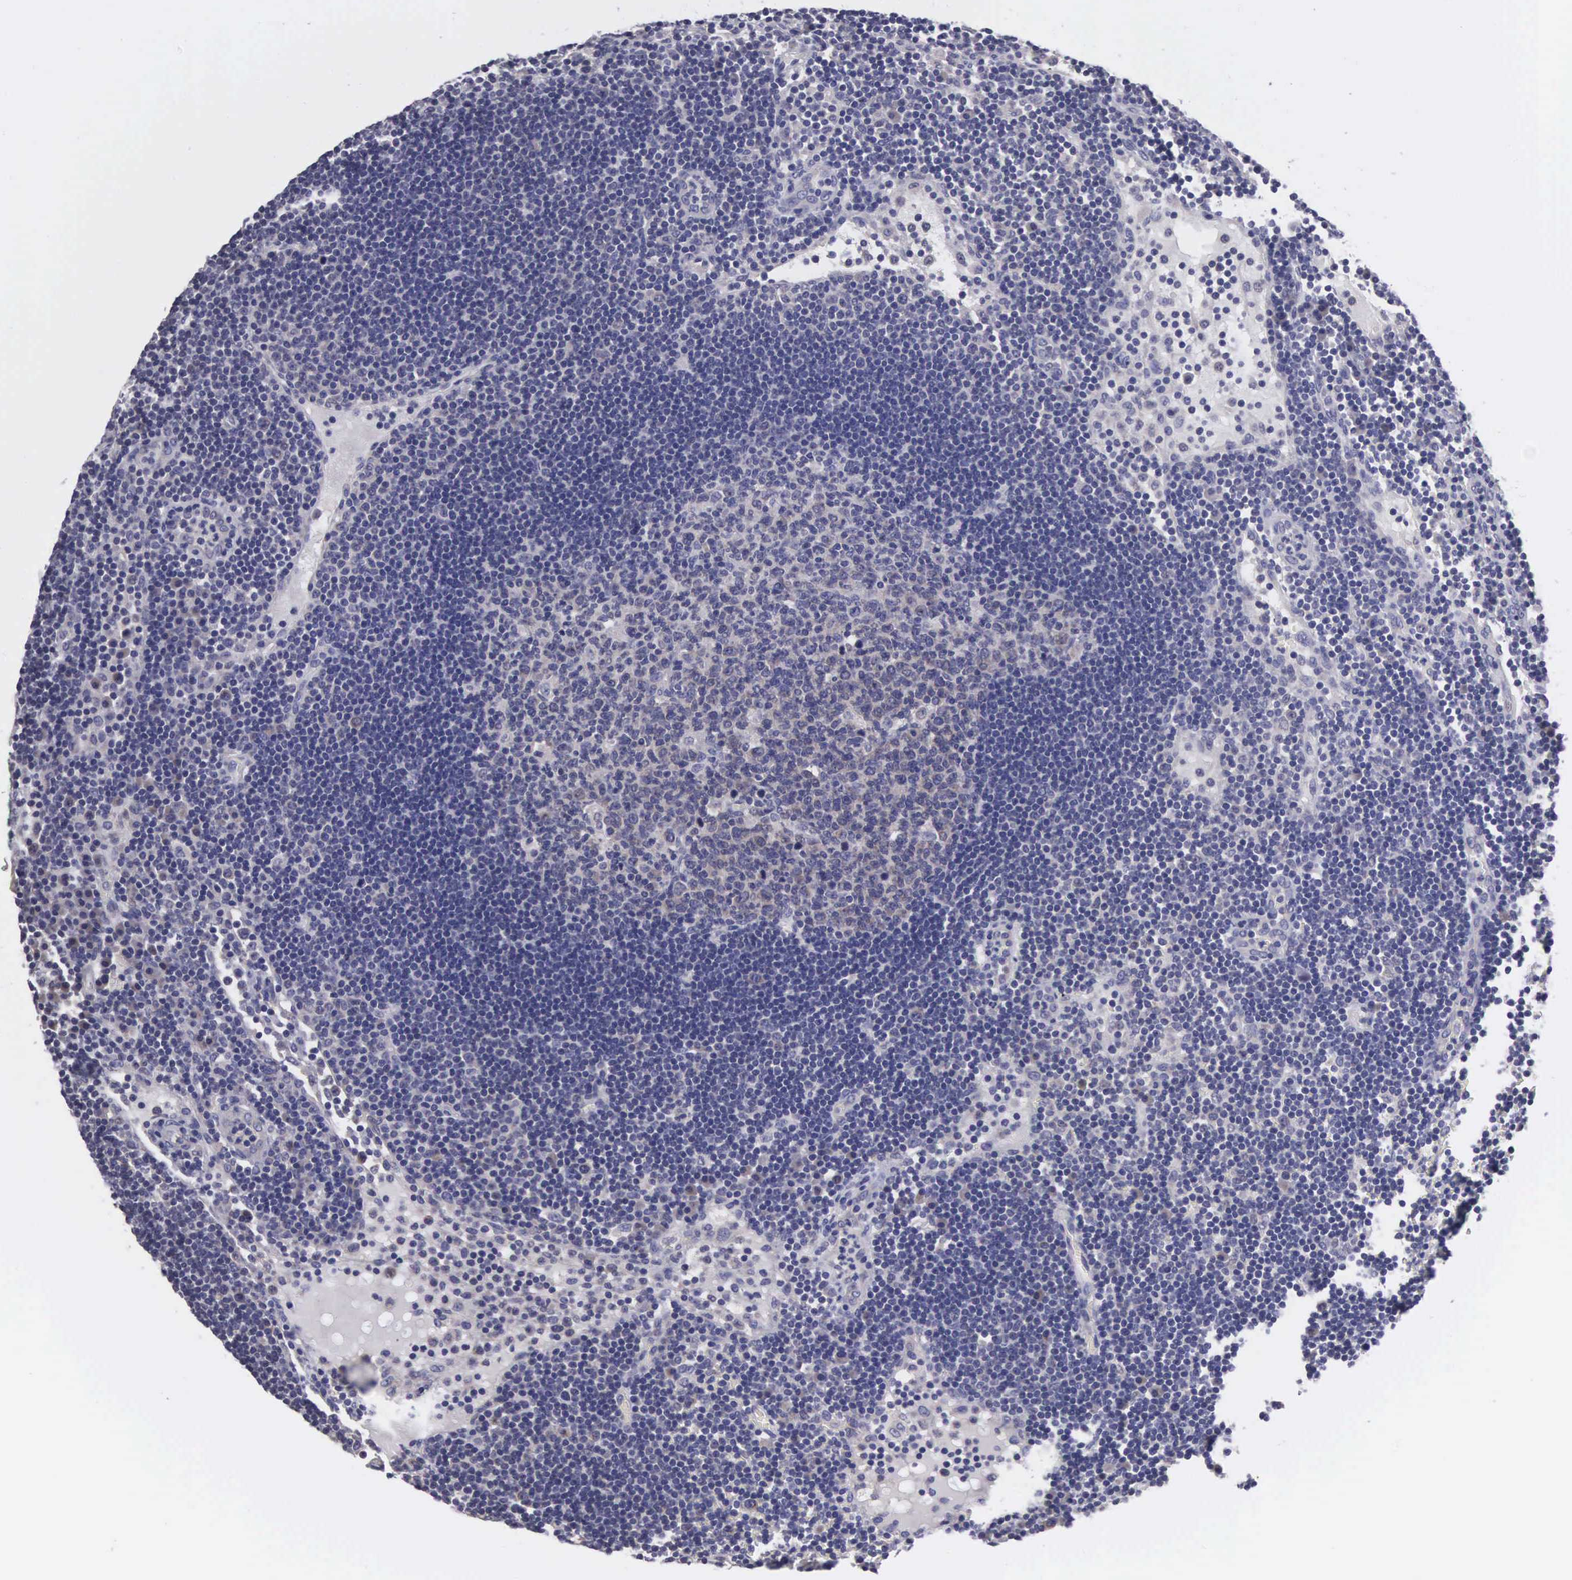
{"staining": {"intensity": "negative", "quantity": "none", "location": "none"}, "tissue": "lymph node", "cell_type": "Germinal center cells", "image_type": "normal", "snomed": [{"axis": "morphology", "description": "Normal tissue, NOS"}, {"axis": "topography", "description": "Lymph node"}], "caption": "This is an IHC histopathology image of benign lymph node. There is no positivity in germinal center cells.", "gene": "SLITRK4", "patient": {"sex": "male", "age": 54}}